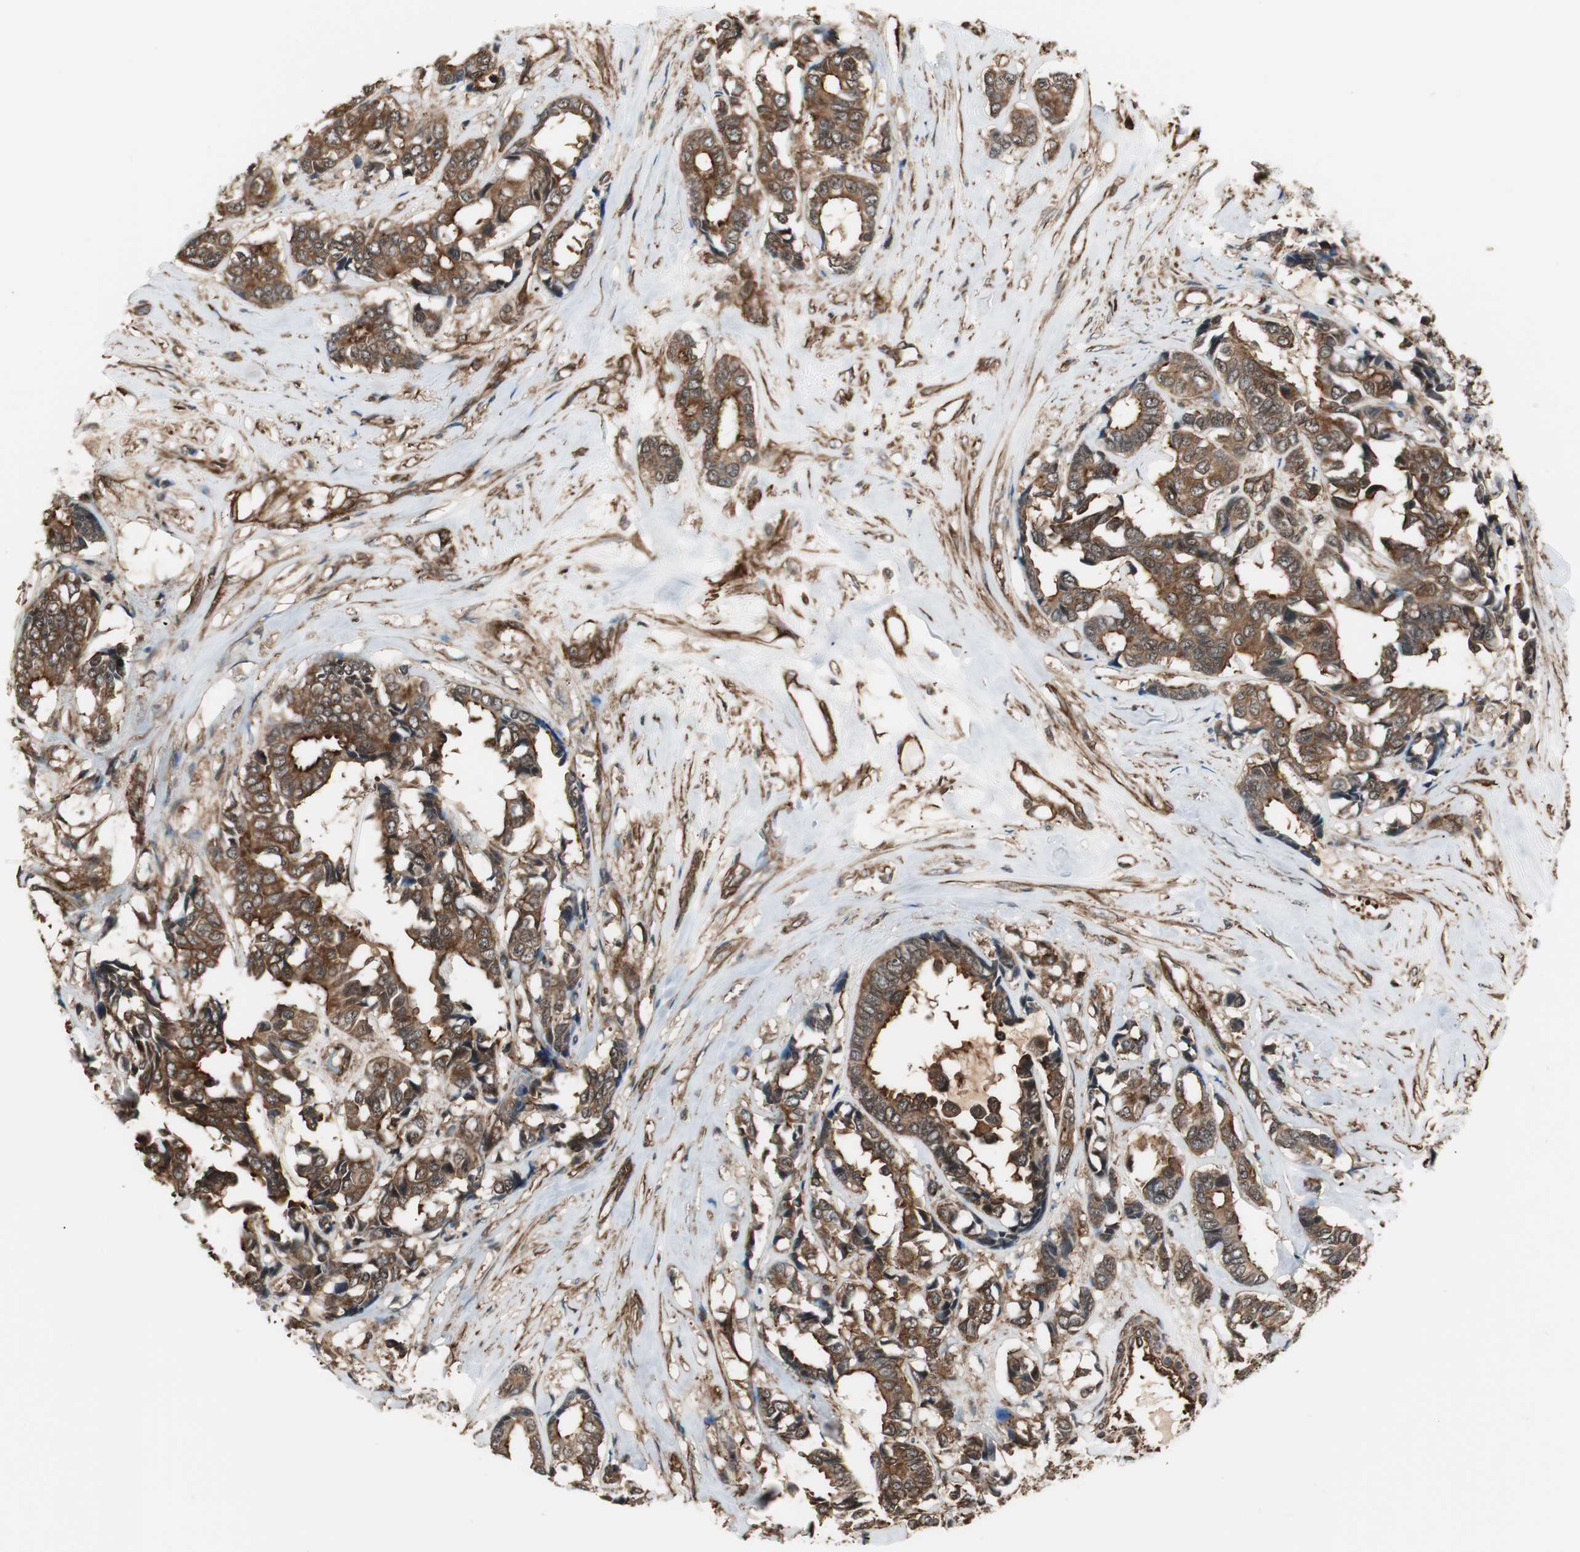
{"staining": {"intensity": "strong", "quantity": ">75%", "location": "cytoplasmic/membranous"}, "tissue": "breast cancer", "cell_type": "Tumor cells", "image_type": "cancer", "snomed": [{"axis": "morphology", "description": "Duct carcinoma"}, {"axis": "topography", "description": "Breast"}], "caption": "Immunohistochemical staining of infiltrating ductal carcinoma (breast) demonstrates high levels of strong cytoplasmic/membranous expression in approximately >75% of tumor cells. (DAB = brown stain, brightfield microscopy at high magnification).", "gene": "PTPN11", "patient": {"sex": "female", "age": 87}}